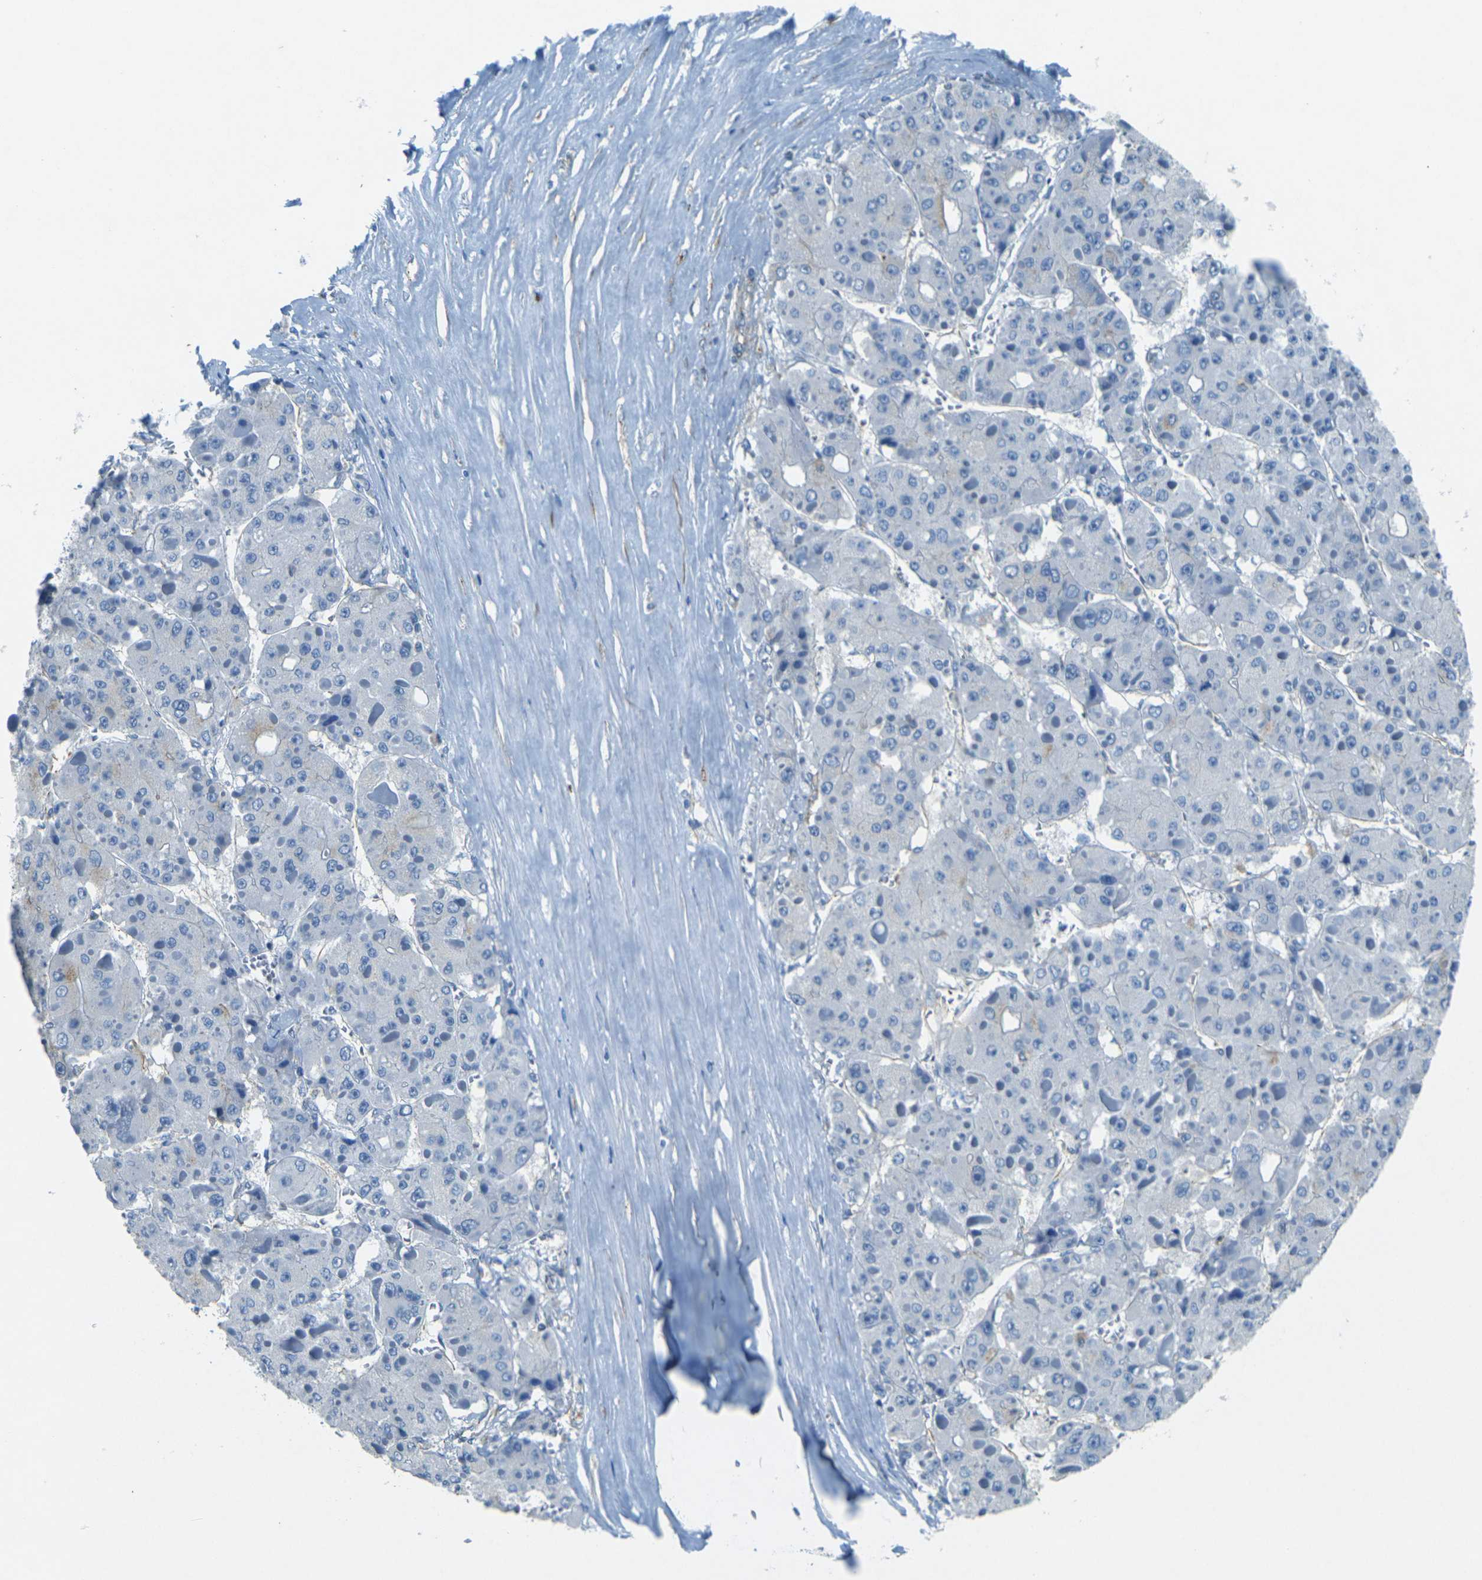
{"staining": {"intensity": "negative", "quantity": "none", "location": "none"}, "tissue": "liver cancer", "cell_type": "Tumor cells", "image_type": "cancer", "snomed": [{"axis": "morphology", "description": "Carcinoma, Hepatocellular, NOS"}, {"axis": "topography", "description": "Liver"}], "caption": "Protein analysis of liver cancer reveals no significant expression in tumor cells.", "gene": "SORT1", "patient": {"sex": "female", "age": 73}}